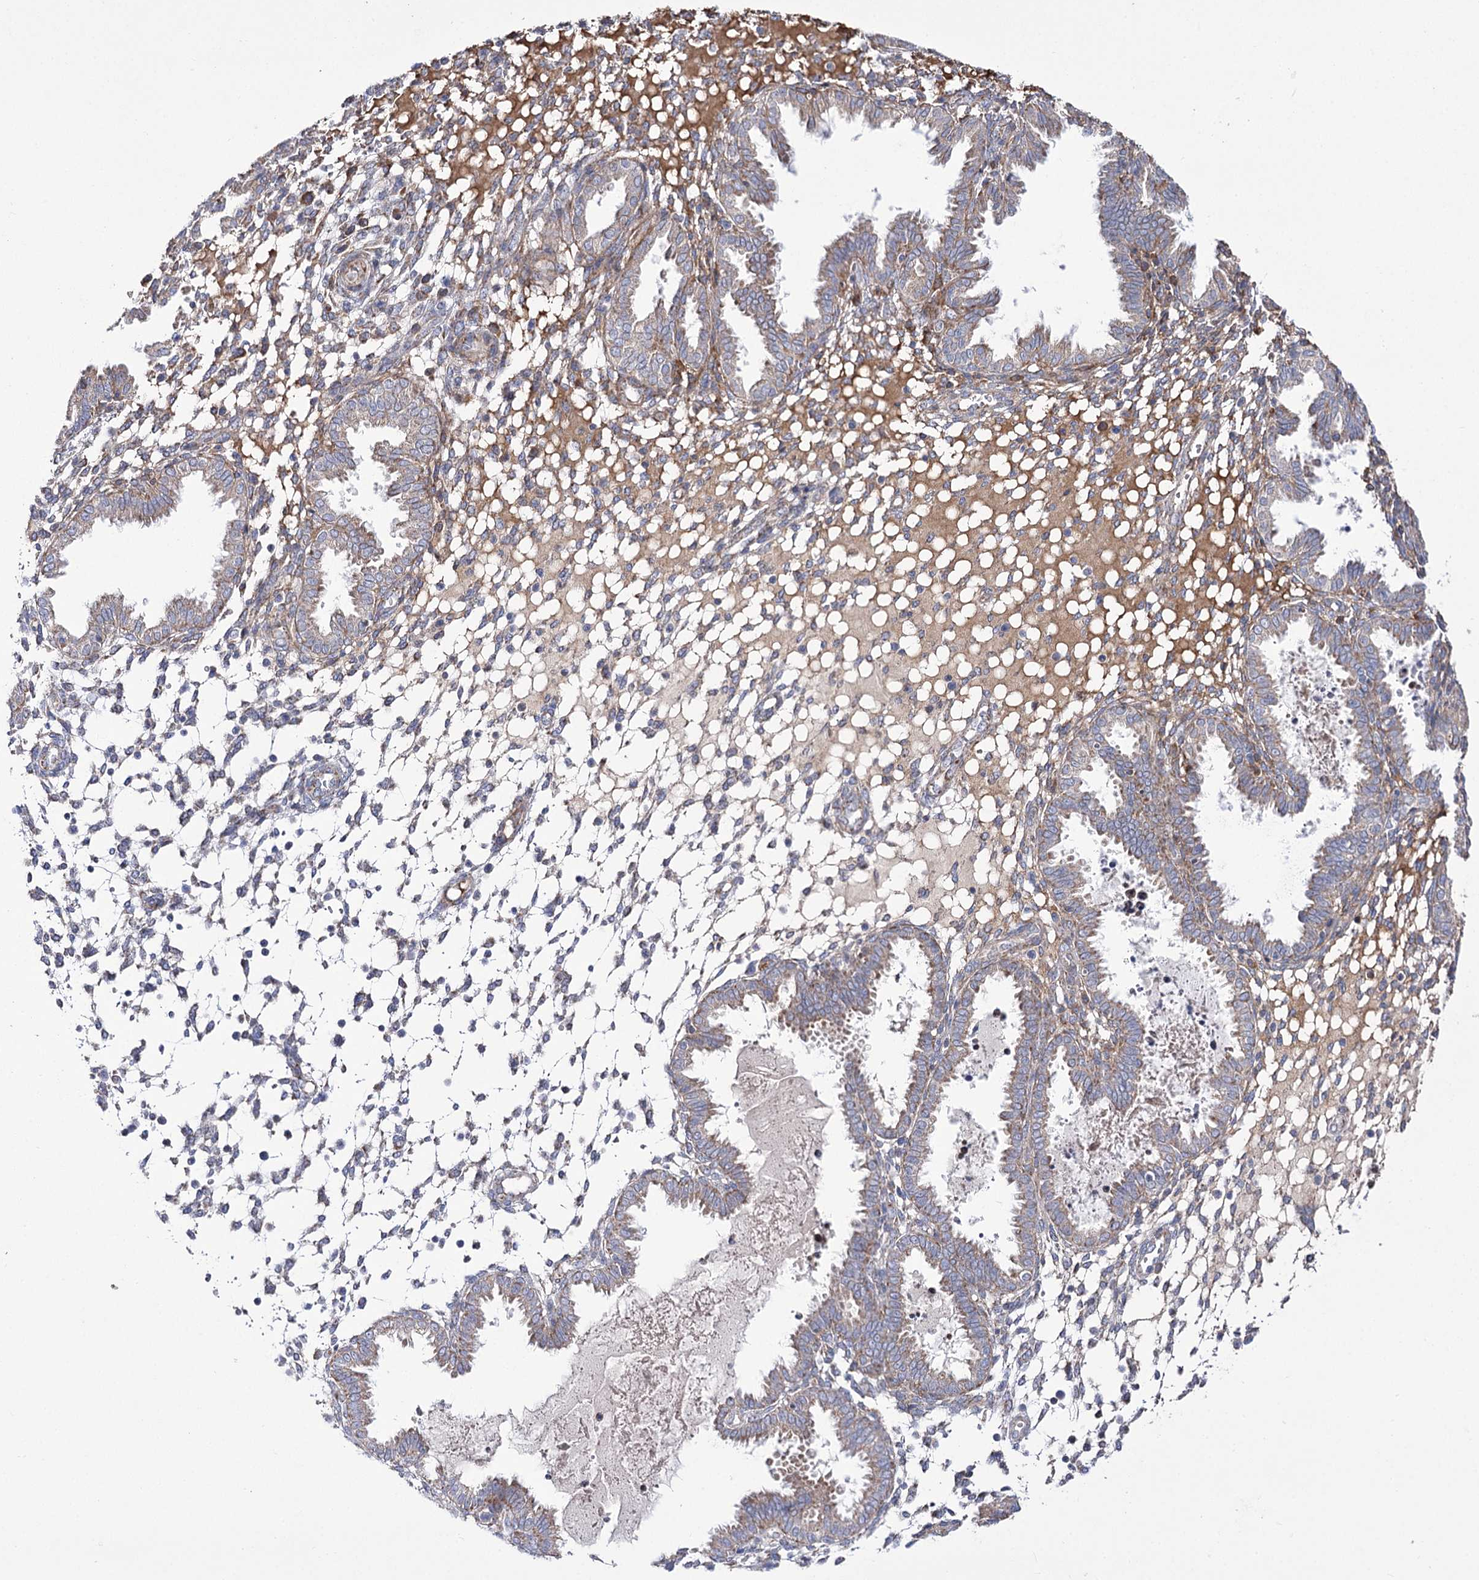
{"staining": {"intensity": "weak", "quantity": "<25%", "location": "cytoplasmic/membranous"}, "tissue": "endometrium", "cell_type": "Cells in endometrial stroma", "image_type": "normal", "snomed": [{"axis": "morphology", "description": "Normal tissue, NOS"}, {"axis": "topography", "description": "Endometrium"}], "caption": "IHC micrograph of normal endometrium stained for a protein (brown), which reveals no staining in cells in endometrial stroma. Nuclei are stained in blue.", "gene": "NADK2", "patient": {"sex": "female", "age": 33}}